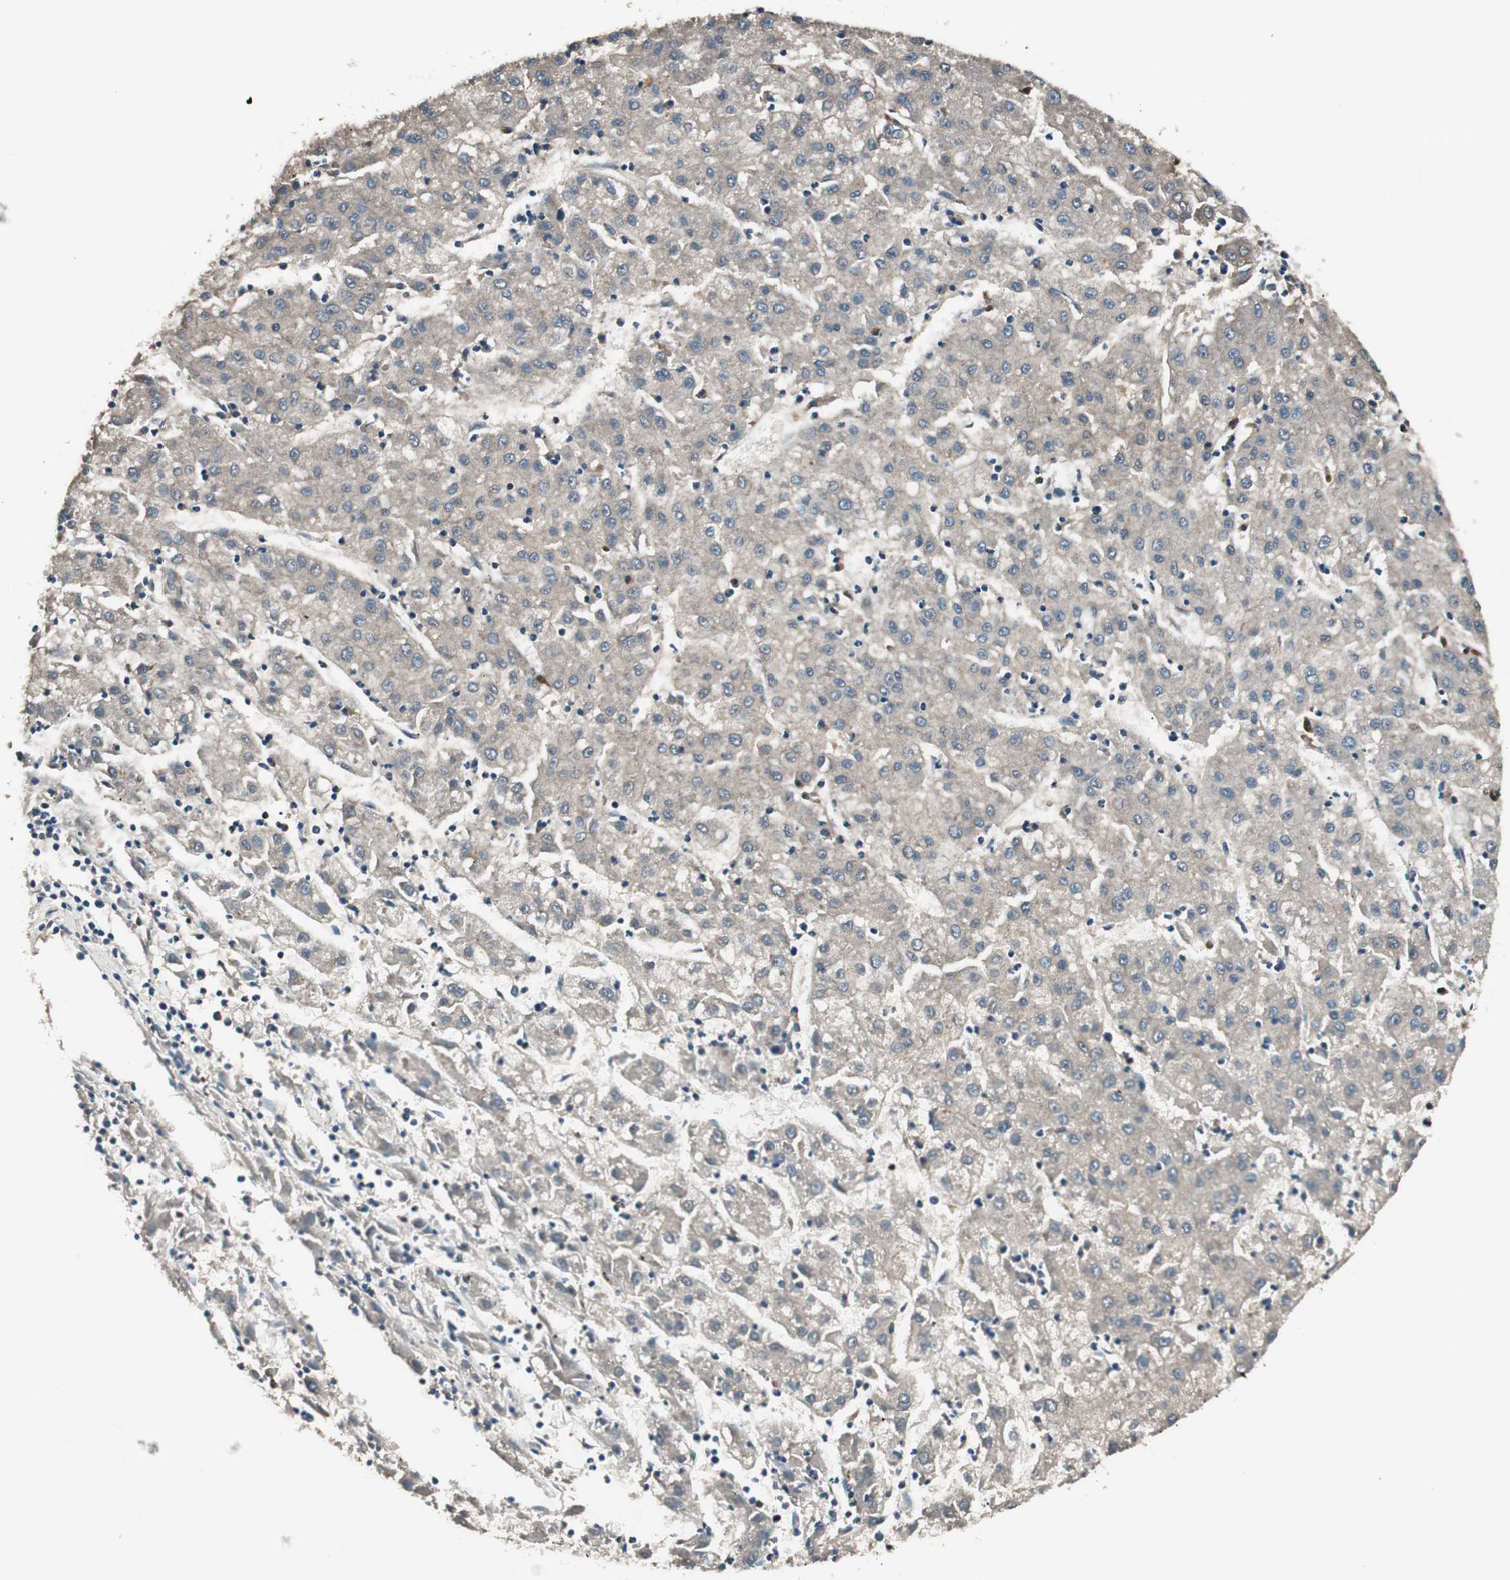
{"staining": {"intensity": "weak", "quantity": "25%-75%", "location": "cytoplasmic/membranous"}, "tissue": "liver cancer", "cell_type": "Tumor cells", "image_type": "cancer", "snomed": [{"axis": "morphology", "description": "Carcinoma, Hepatocellular, NOS"}, {"axis": "topography", "description": "Liver"}], "caption": "Protein staining shows weak cytoplasmic/membranous positivity in about 25%-75% of tumor cells in liver cancer.", "gene": "NFRKB", "patient": {"sex": "male", "age": 72}}